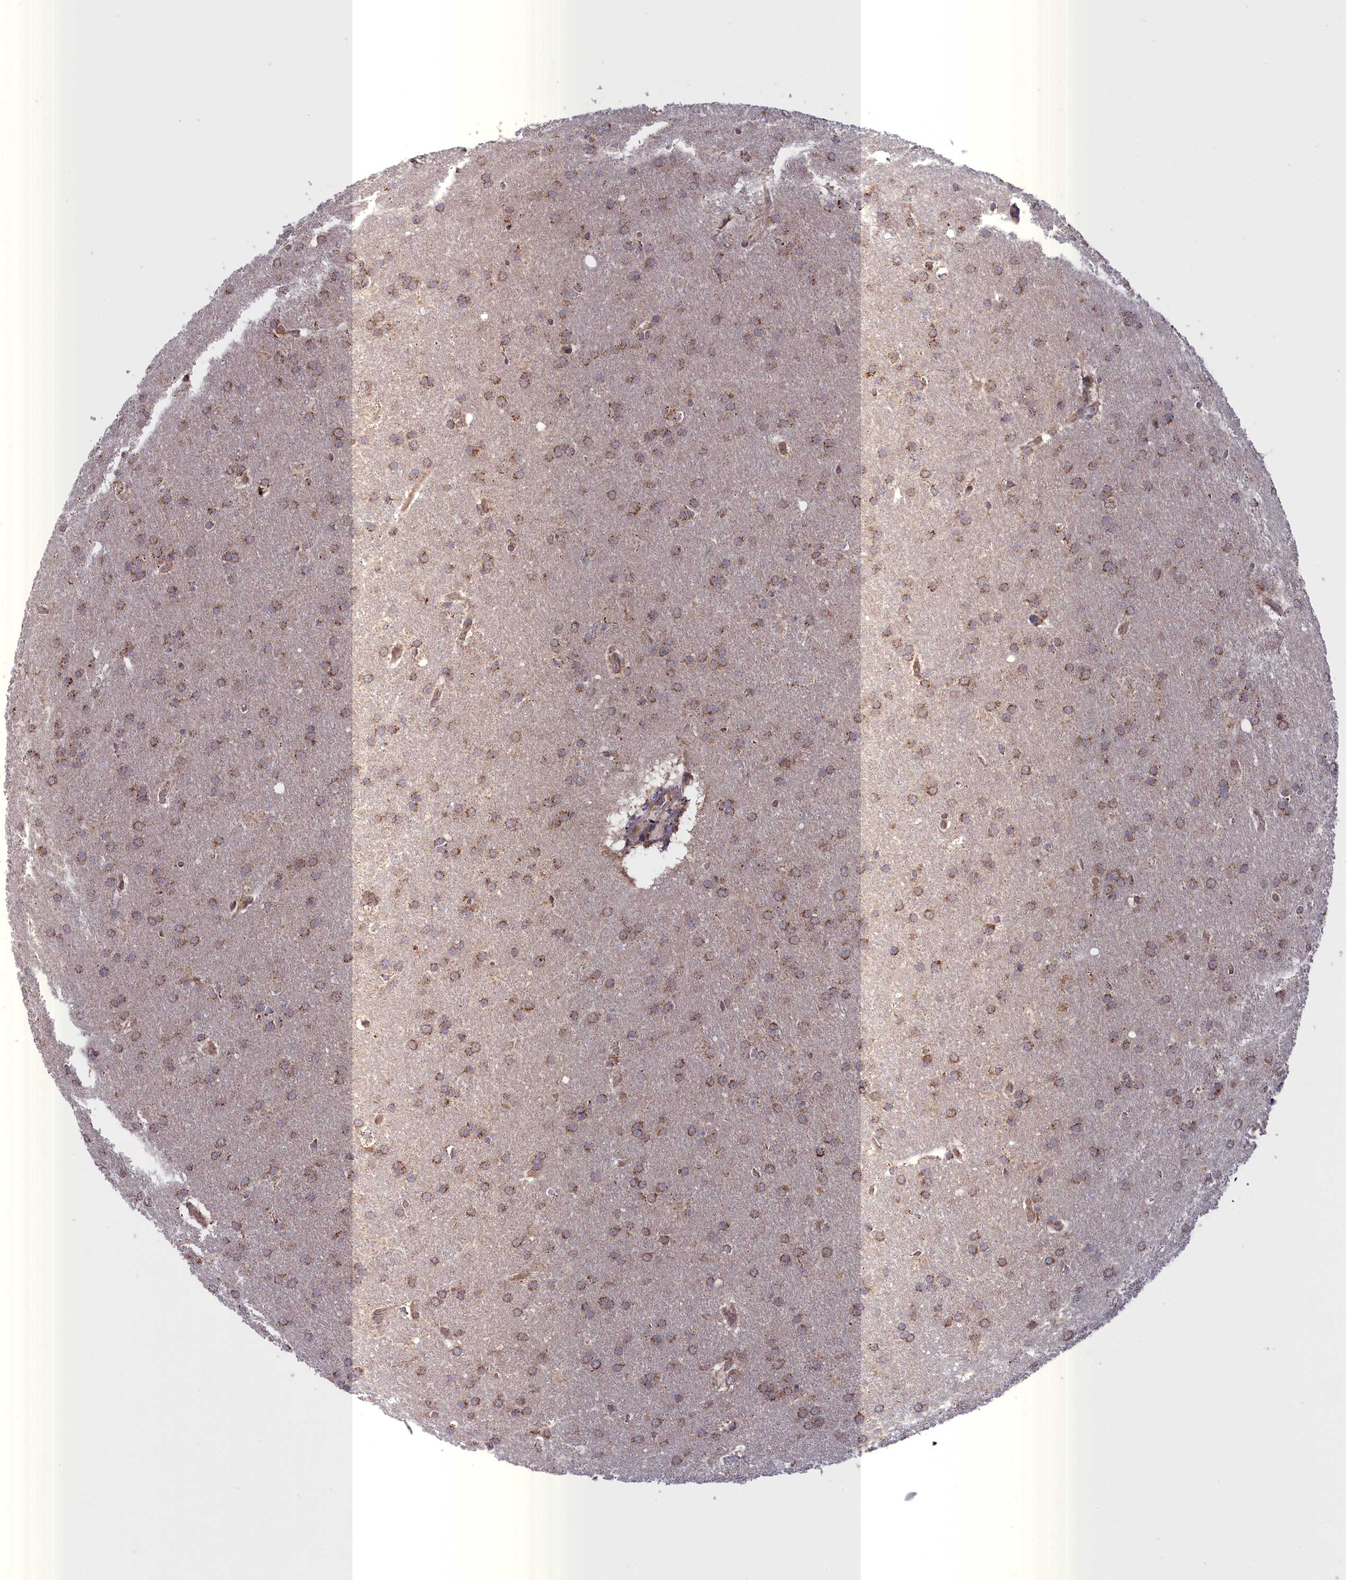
{"staining": {"intensity": "moderate", "quantity": ">75%", "location": "cytoplasmic/membranous"}, "tissue": "glioma", "cell_type": "Tumor cells", "image_type": "cancer", "snomed": [{"axis": "morphology", "description": "Glioma, malignant, Low grade"}, {"axis": "topography", "description": "Brain"}], "caption": "This is an image of immunohistochemistry staining of malignant low-grade glioma, which shows moderate positivity in the cytoplasmic/membranous of tumor cells.", "gene": "TIMM44", "patient": {"sex": "female", "age": 32}}